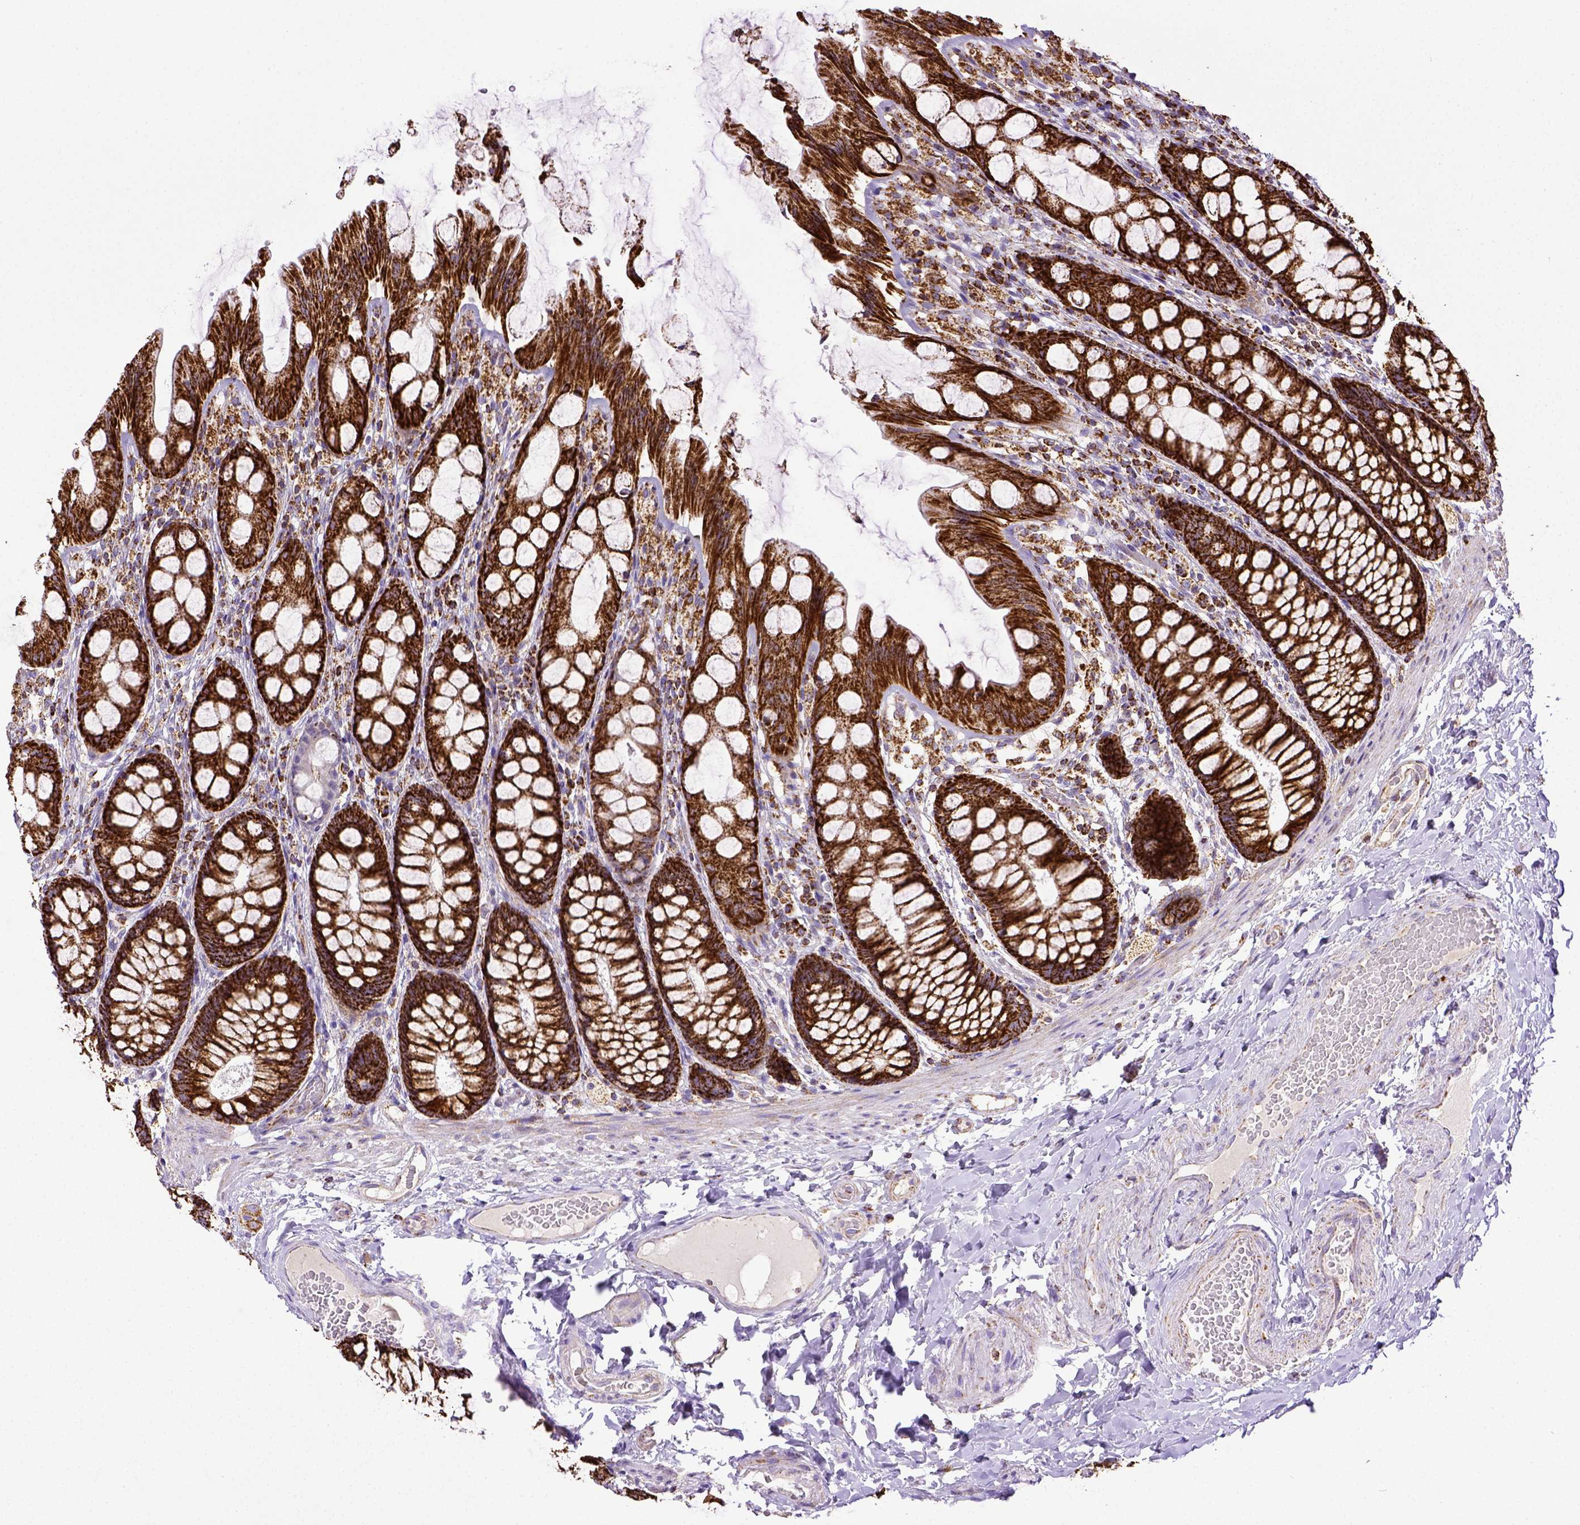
{"staining": {"intensity": "moderate", "quantity": ">75%", "location": "cytoplasmic/membranous"}, "tissue": "colon", "cell_type": "Endothelial cells", "image_type": "normal", "snomed": [{"axis": "morphology", "description": "Normal tissue, NOS"}, {"axis": "topography", "description": "Colon"}], "caption": "Protein expression analysis of unremarkable human colon reveals moderate cytoplasmic/membranous positivity in approximately >75% of endothelial cells.", "gene": "MT", "patient": {"sex": "male", "age": 47}}